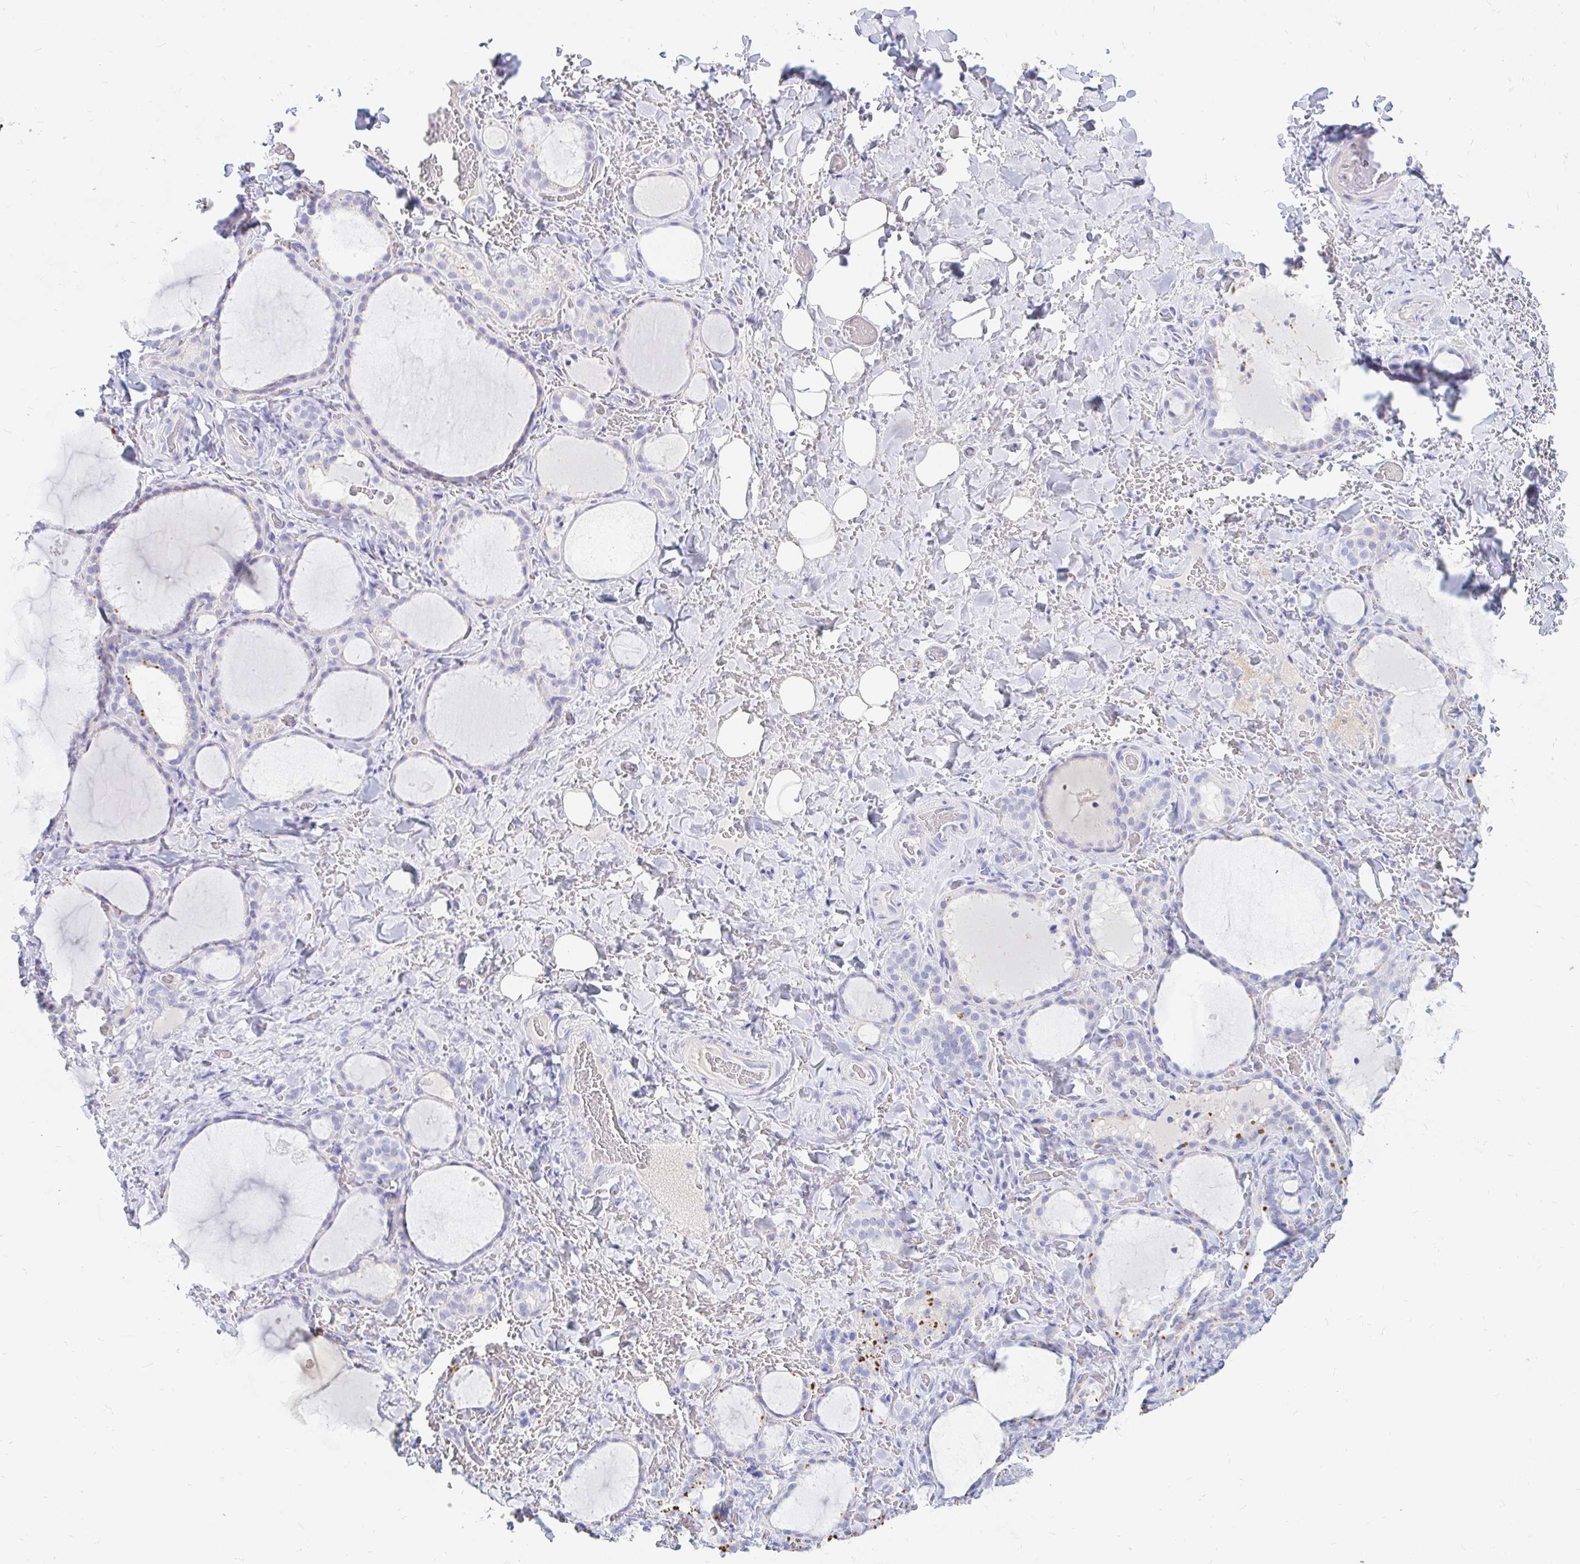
{"staining": {"intensity": "negative", "quantity": "none", "location": "none"}, "tissue": "thyroid gland", "cell_type": "Glandular cells", "image_type": "normal", "snomed": [{"axis": "morphology", "description": "Normal tissue, NOS"}, {"axis": "topography", "description": "Thyroid gland"}], "caption": "An IHC photomicrograph of normal thyroid gland is shown. There is no staining in glandular cells of thyroid gland.", "gene": "NR2E1", "patient": {"sex": "female", "age": 22}}